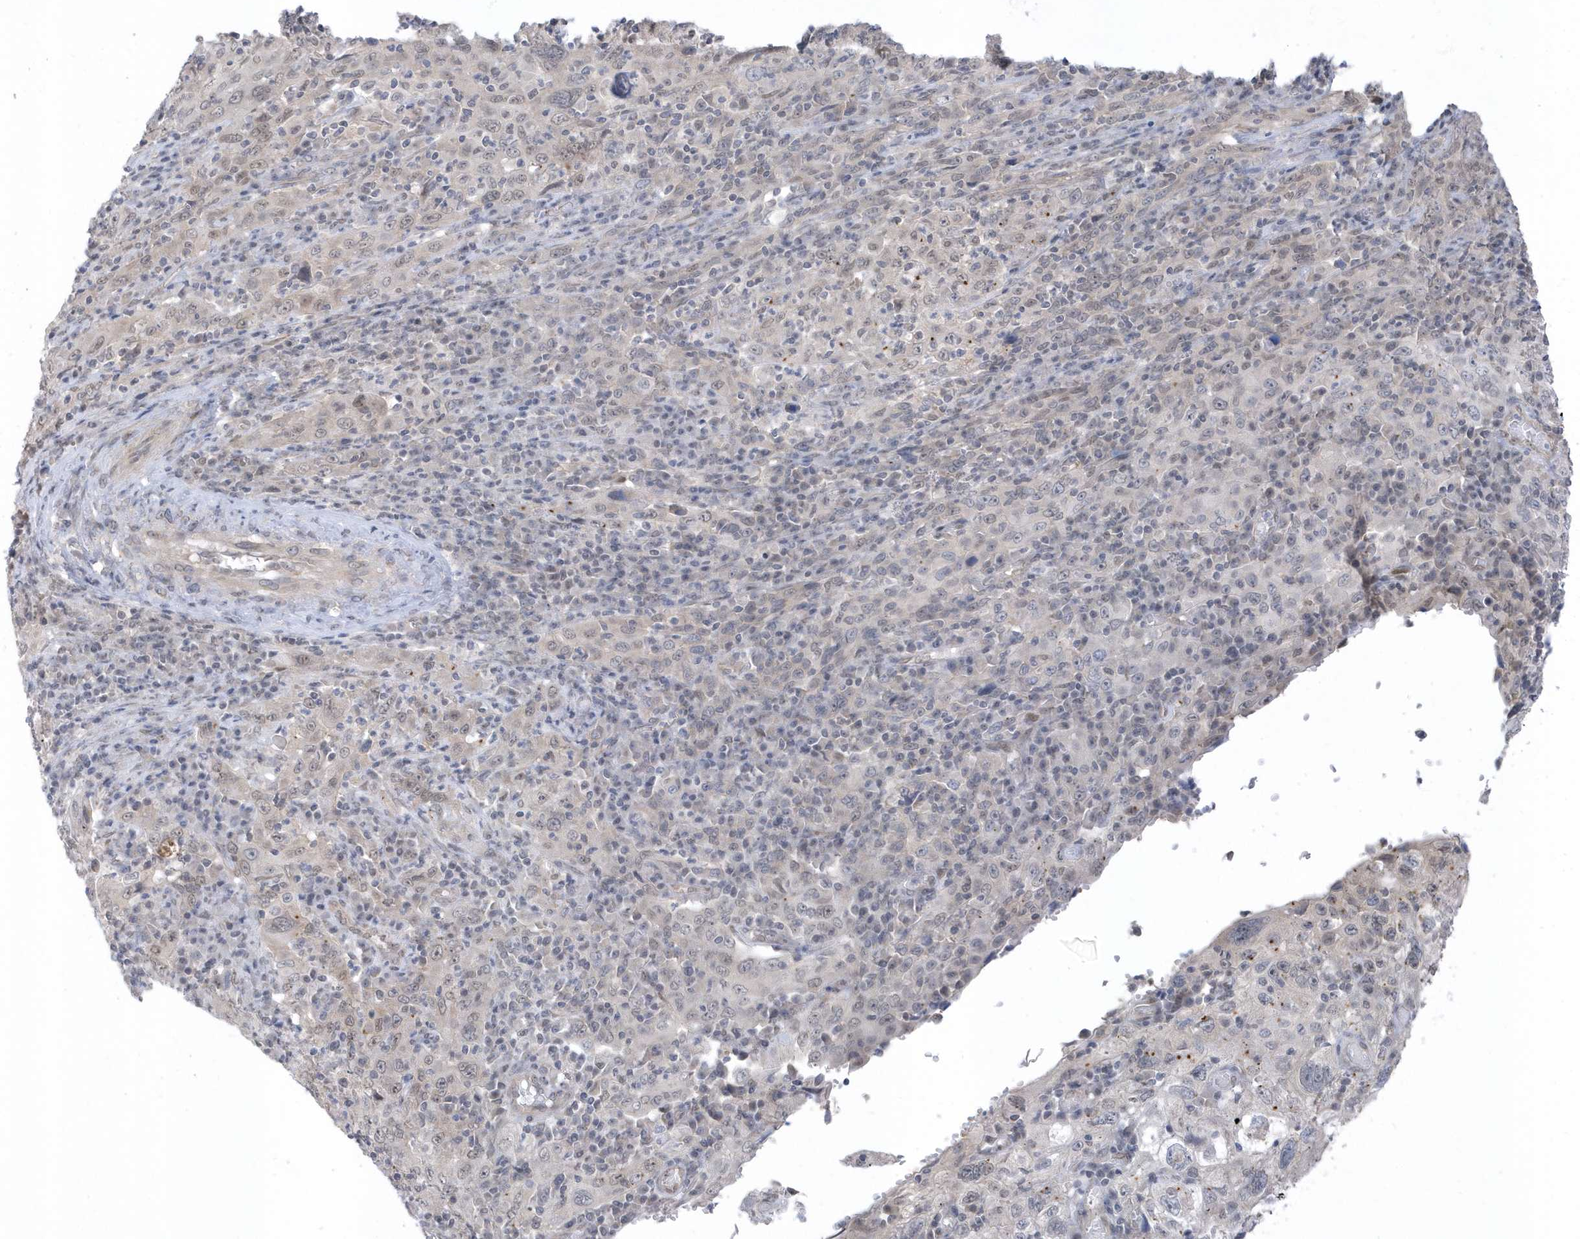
{"staining": {"intensity": "negative", "quantity": "none", "location": "none"}, "tissue": "cervical cancer", "cell_type": "Tumor cells", "image_type": "cancer", "snomed": [{"axis": "morphology", "description": "Squamous cell carcinoma, NOS"}, {"axis": "topography", "description": "Cervix"}], "caption": "IHC micrograph of neoplastic tissue: cervical cancer (squamous cell carcinoma) stained with DAB (3,3'-diaminobenzidine) displays no significant protein staining in tumor cells. The staining is performed using DAB (3,3'-diaminobenzidine) brown chromogen with nuclei counter-stained in using hematoxylin.", "gene": "USP53", "patient": {"sex": "female", "age": 46}}